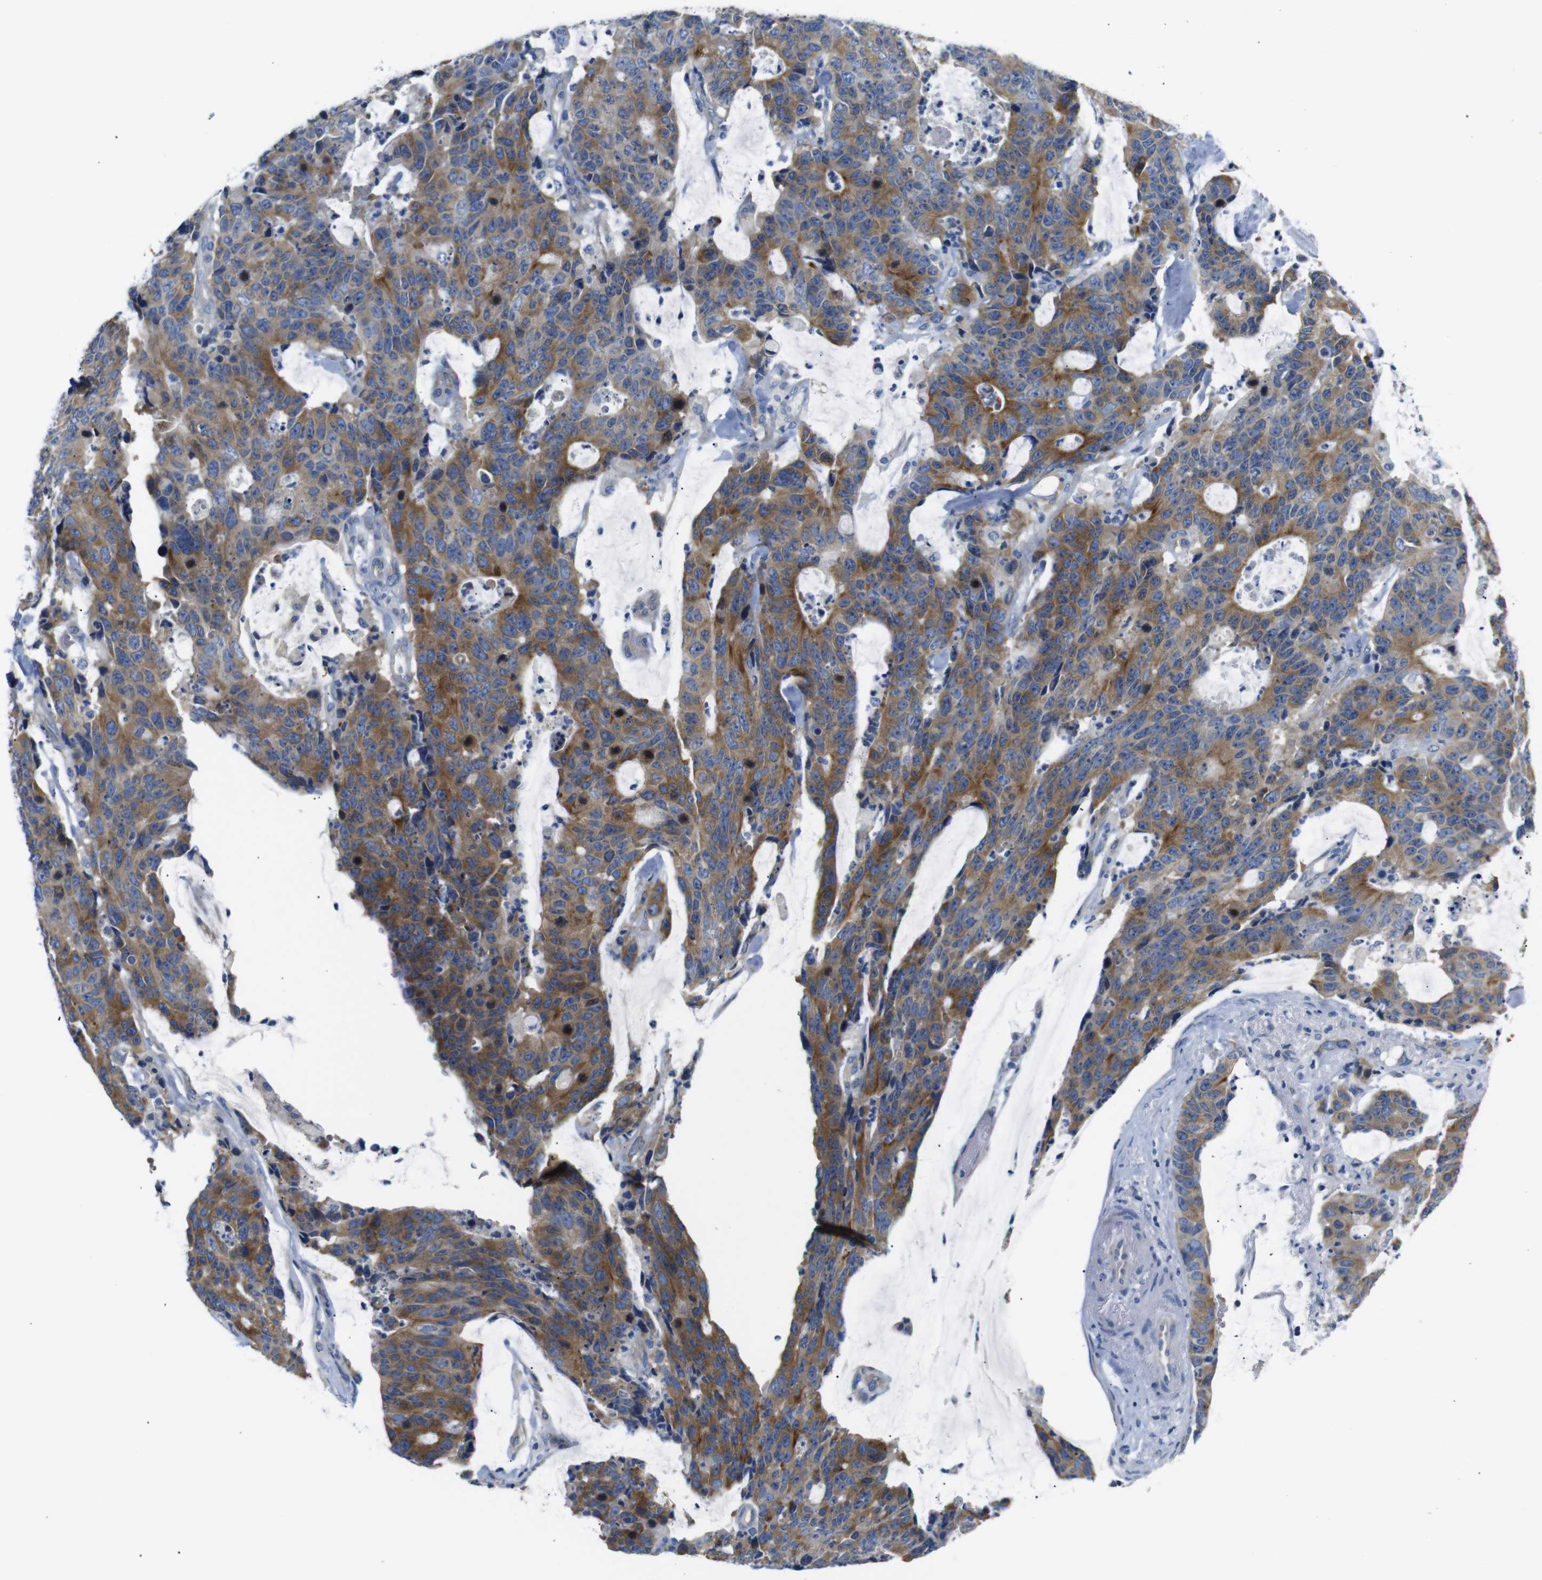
{"staining": {"intensity": "moderate", "quantity": ">75%", "location": "cytoplasmic/membranous"}, "tissue": "colorectal cancer", "cell_type": "Tumor cells", "image_type": "cancer", "snomed": [{"axis": "morphology", "description": "Adenocarcinoma, NOS"}, {"axis": "topography", "description": "Colon"}], "caption": "A micrograph showing moderate cytoplasmic/membranous expression in about >75% of tumor cells in colorectal cancer, as visualized by brown immunohistochemical staining.", "gene": "DCP1A", "patient": {"sex": "female", "age": 86}}